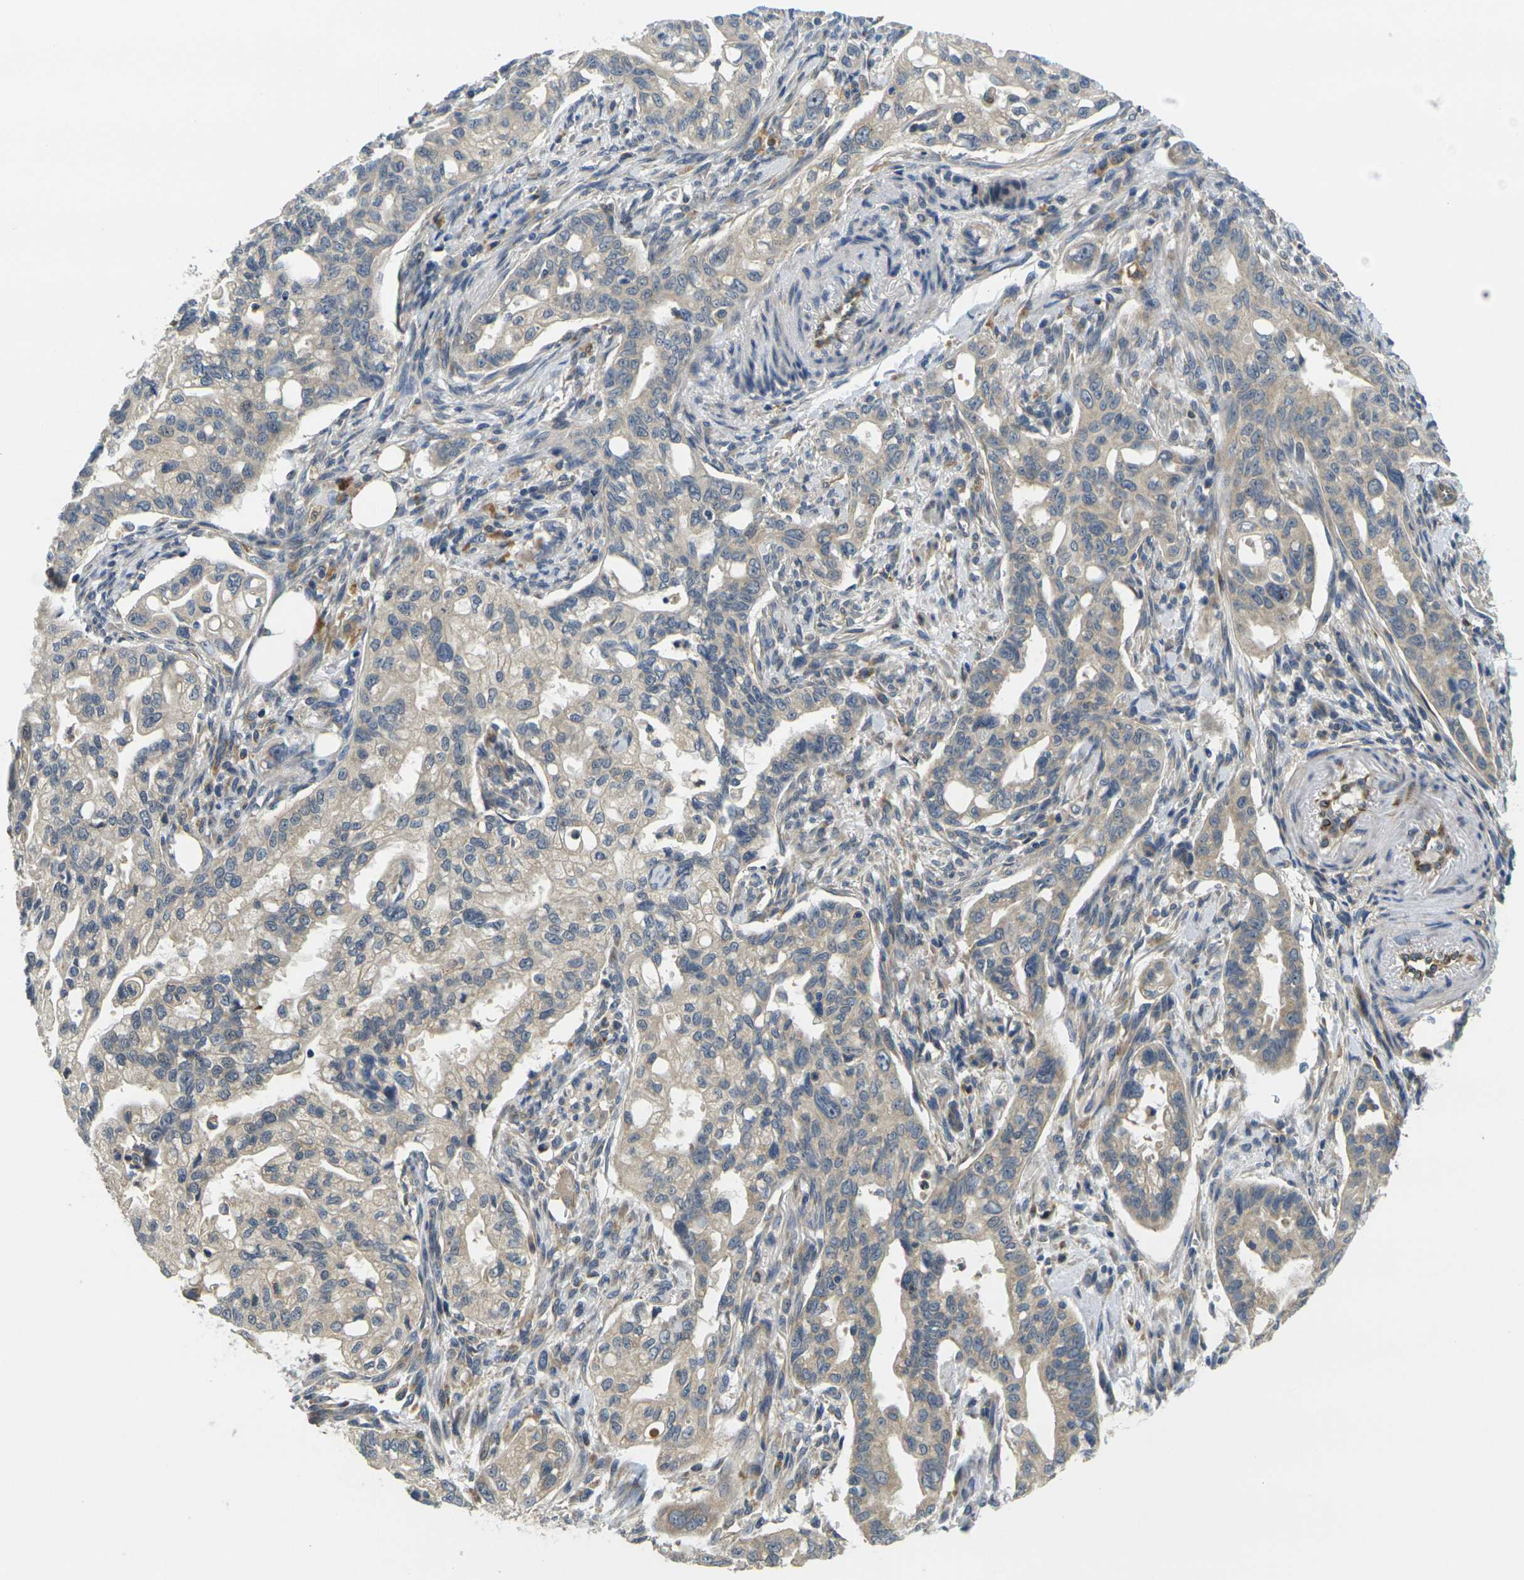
{"staining": {"intensity": "weak", "quantity": ">75%", "location": "cytoplasmic/membranous"}, "tissue": "pancreatic cancer", "cell_type": "Tumor cells", "image_type": "cancer", "snomed": [{"axis": "morphology", "description": "Normal tissue, NOS"}, {"axis": "topography", "description": "Pancreas"}], "caption": "A brown stain labels weak cytoplasmic/membranous positivity of a protein in pancreatic cancer tumor cells.", "gene": "MINAR2", "patient": {"sex": "male", "age": 42}}